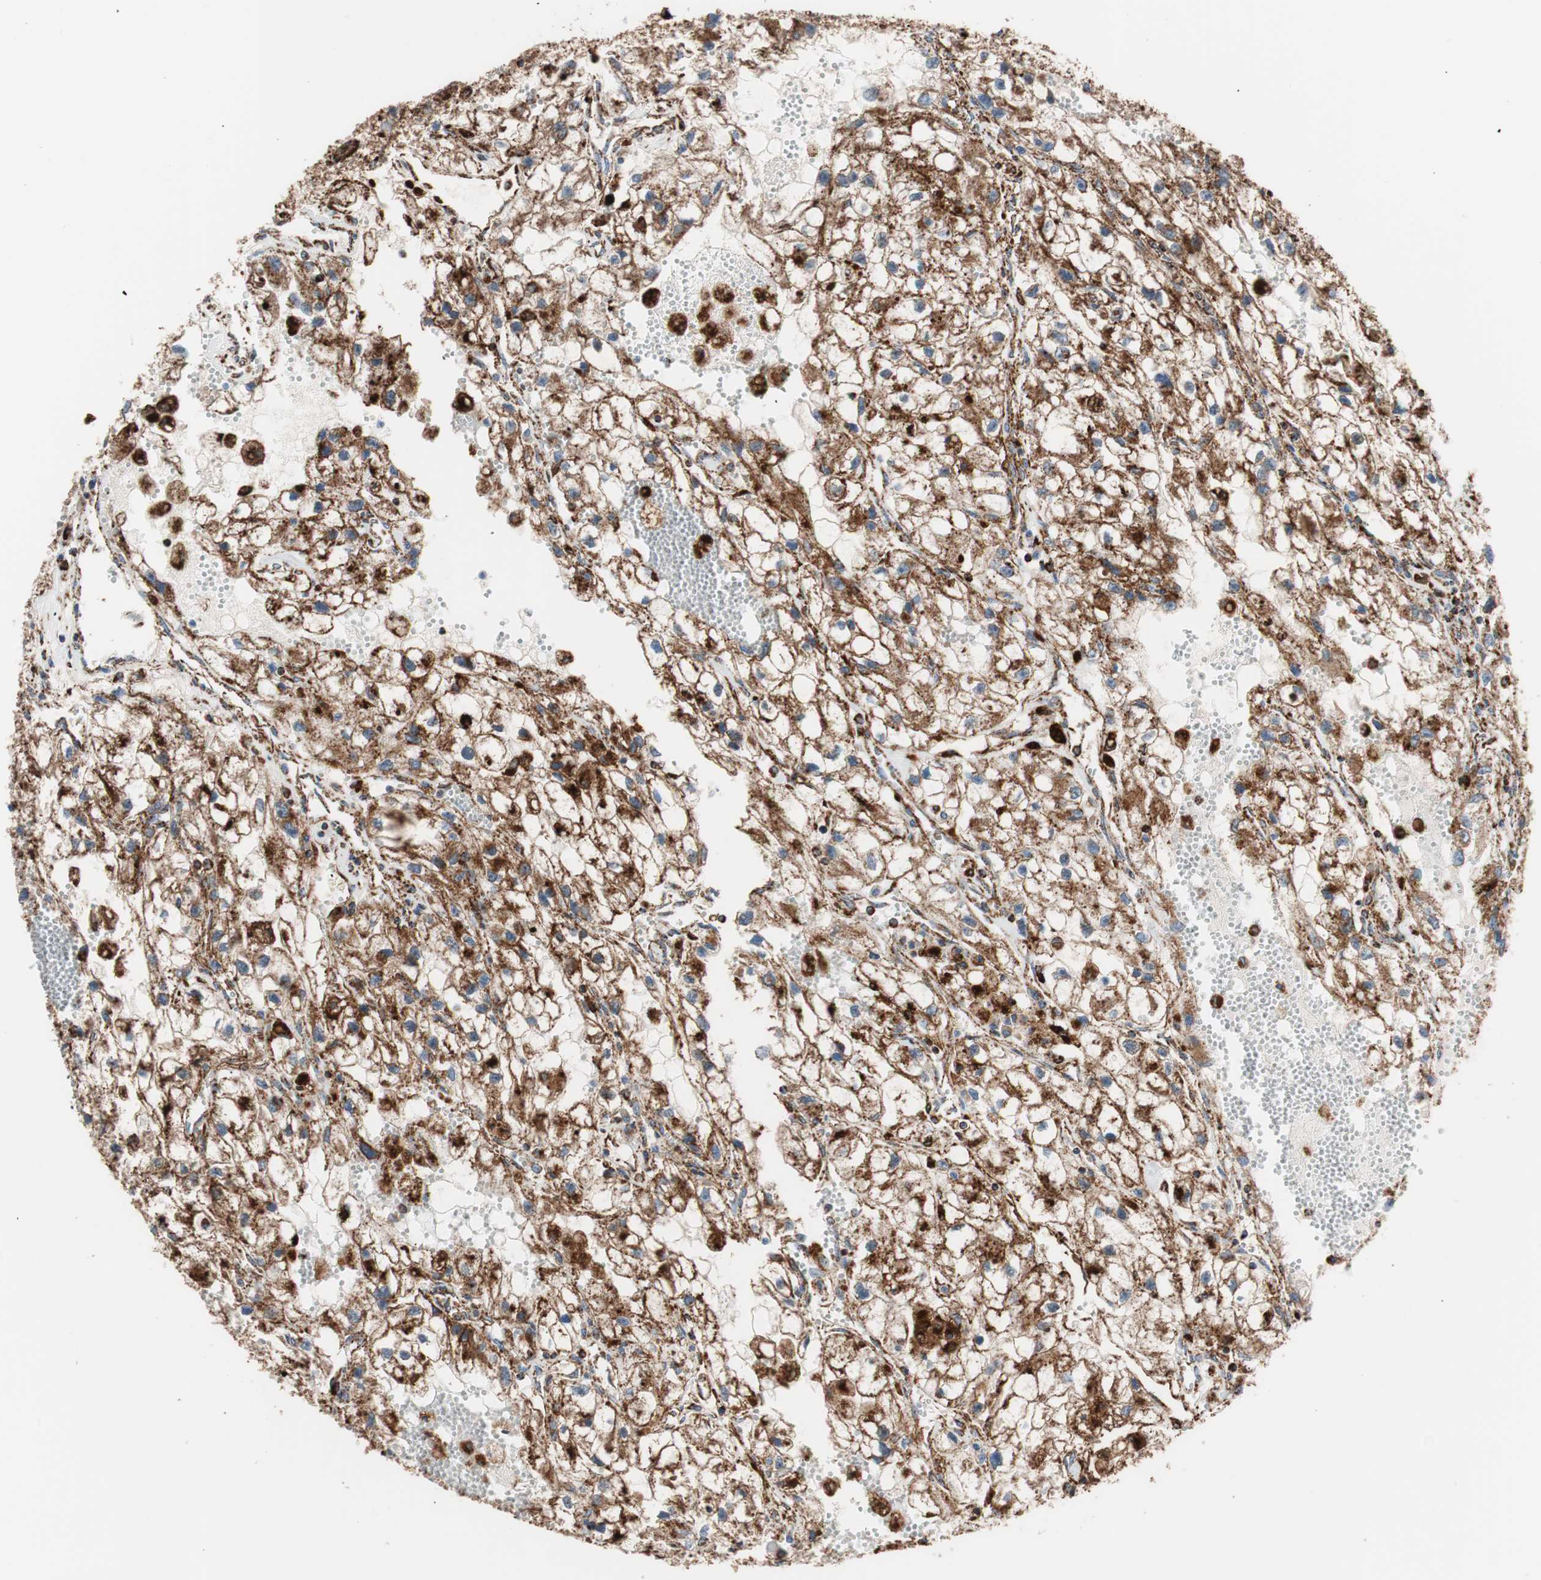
{"staining": {"intensity": "strong", "quantity": ">75%", "location": "cytoplasmic/membranous"}, "tissue": "renal cancer", "cell_type": "Tumor cells", "image_type": "cancer", "snomed": [{"axis": "morphology", "description": "Adenocarcinoma, NOS"}, {"axis": "topography", "description": "Kidney"}], "caption": "Renal cancer (adenocarcinoma) tissue exhibits strong cytoplasmic/membranous positivity in about >75% of tumor cells, visualized by immunohistochemistry.", "gene": "LAMP1", "patient": {"sex": "female", "age": 70}}